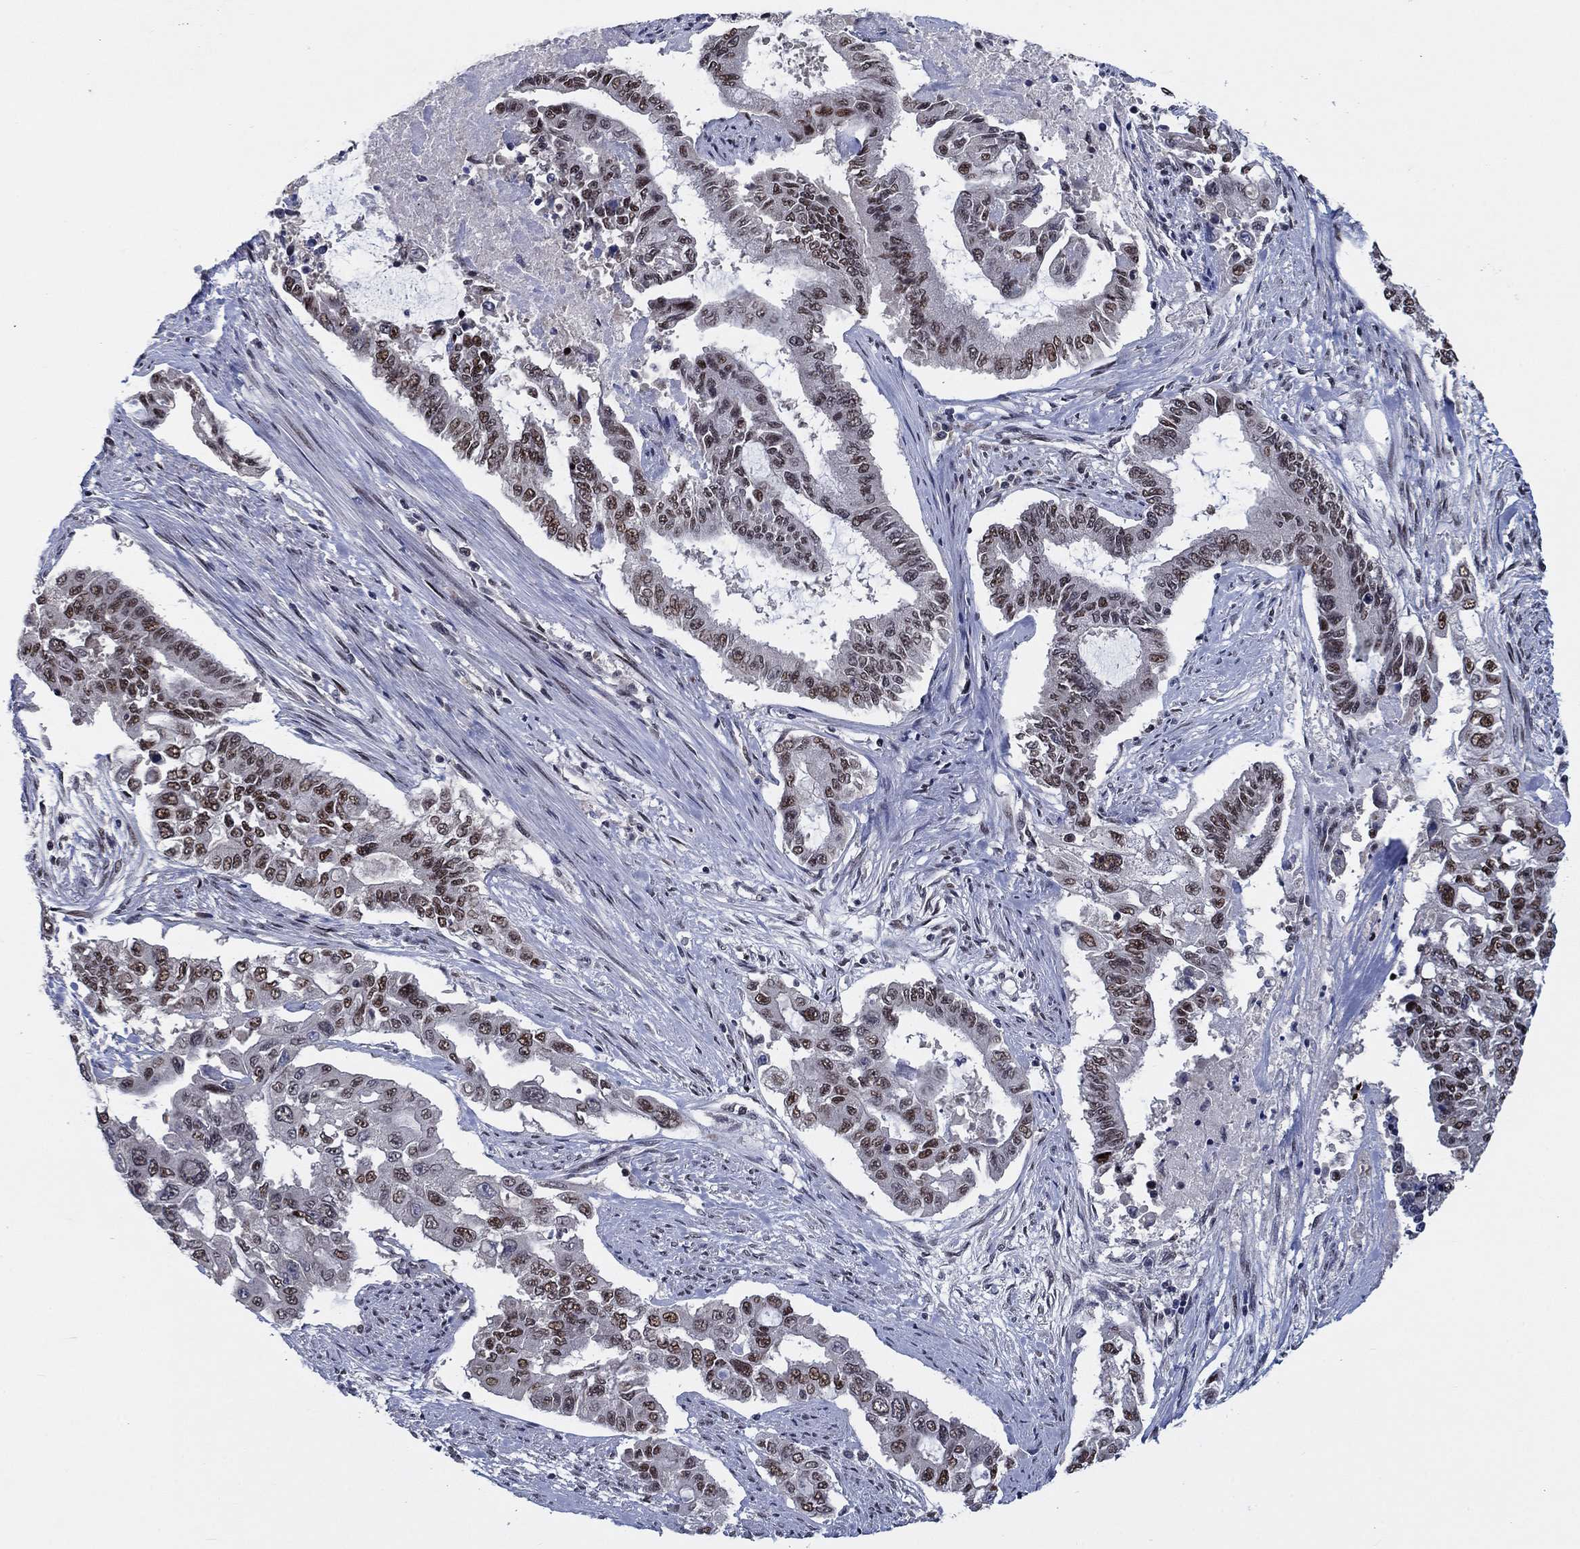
{"staining": {"intensity": "moderate", "quantity": "25%-75%", "location": "nuclear"}, "tissue": "endometrial cancer", "cell_type": "Tumor cells", "image_type": "cancer", "snomed": [{"axis": "morphology", "description": "Adenocarcinoma, NOS"}, {"axis": "topography", "description": "Uterus"}], "caption": "Immunohistochemical staining of endometrial cancer shows moderate nuclear protein expression in approximately 25%-75% of tumor cells.", "gene": "HTN1", "patient": {"sex": "female", "age": 59}}